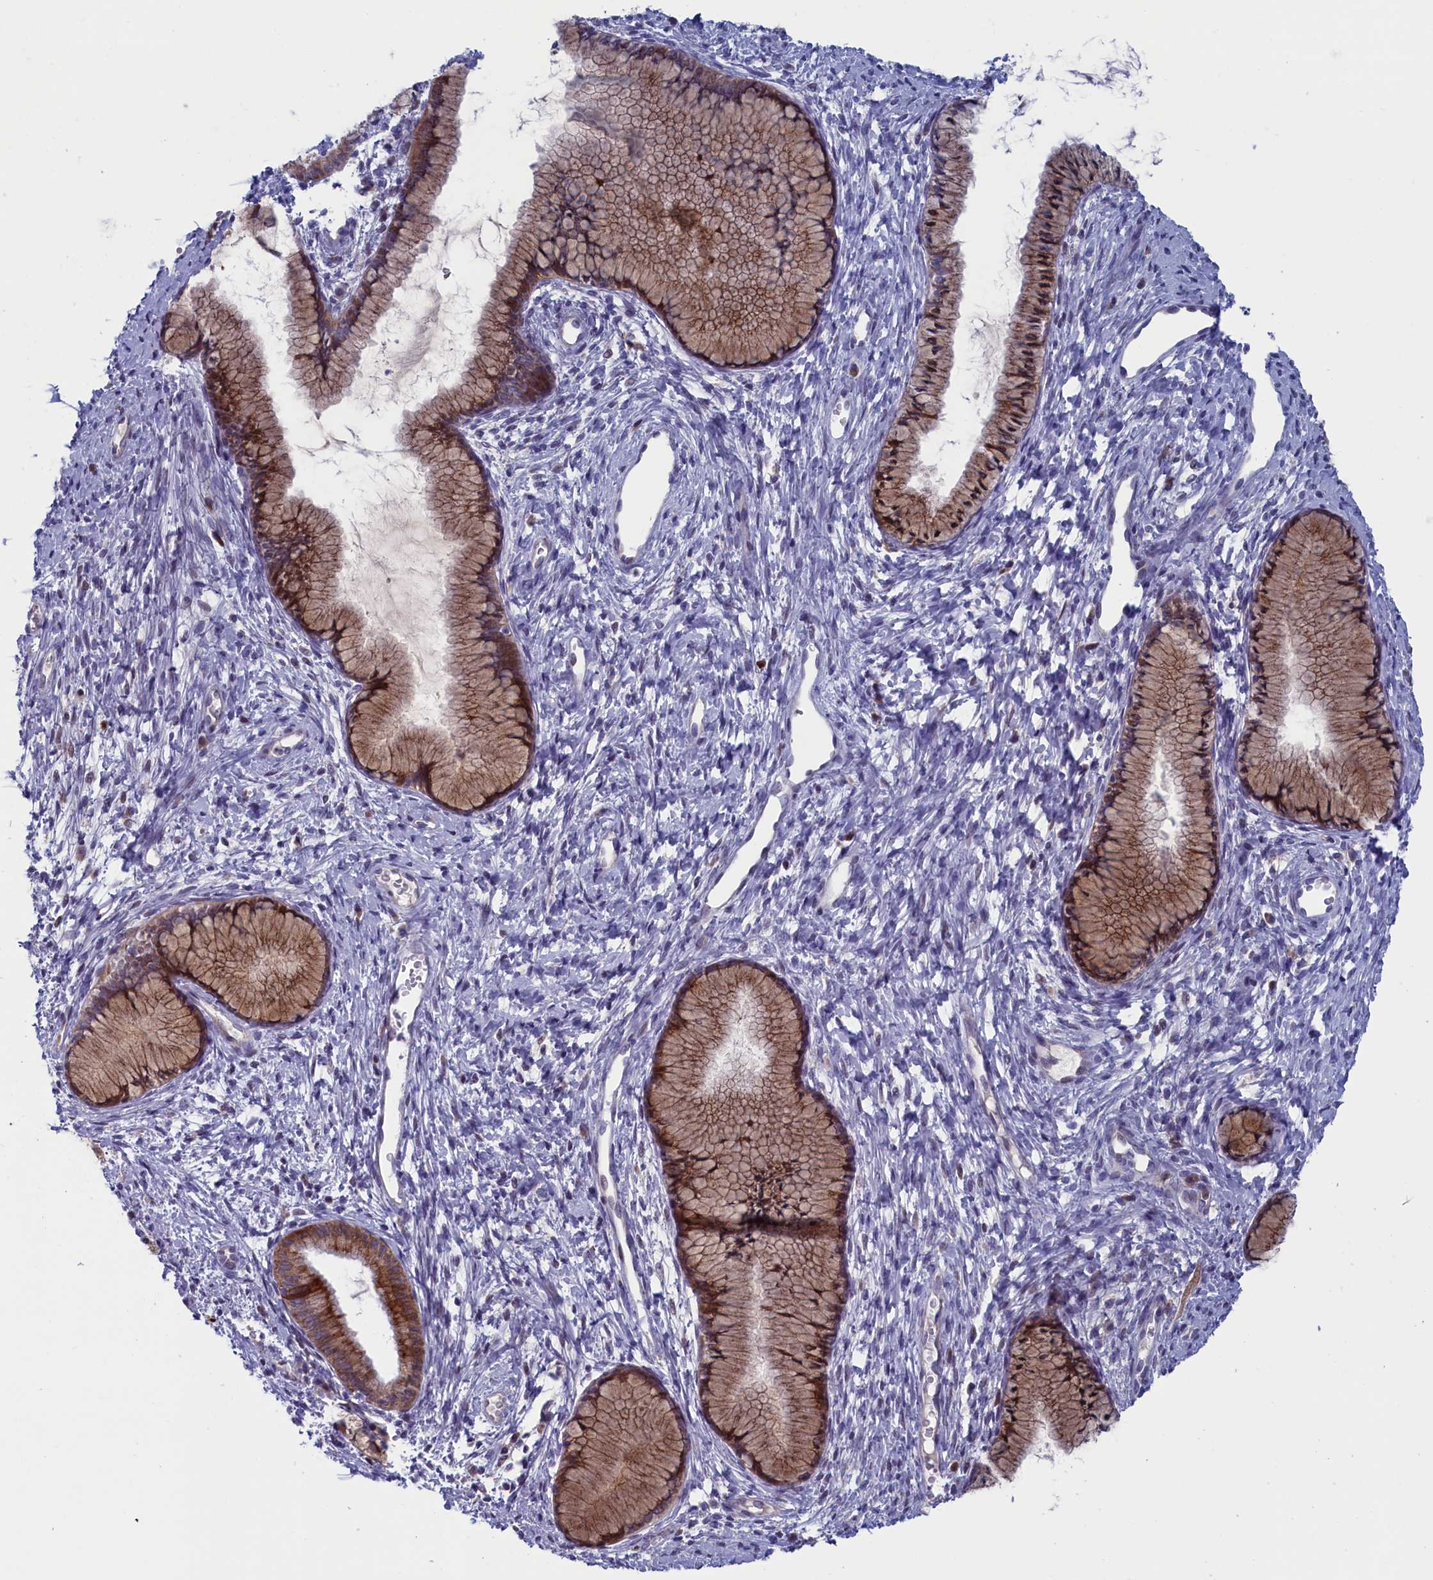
{"staining": {"intensity": "moderate", "quantity": ">75%", "location": "cytoplasmic/membranous,nuclear"}, "tissue": "cervix", "cell_type": "Glandular cells", "image_type": "normal", "snomed": [{"axis": "morphology", "description": "Normal tissue, NOS"}, {"axis": "topography", "description": "Cervix"}], "caption": "Brown immunohistochemical staining in unremarkable cervix exhibits moderate cytoplasmic/membranous,nuclear positivity in approximately >75% of glandular cells. (DAB (3,3'-diaminobenzidine) = brown stain, brightfield microscopy at high magnification).", "gene": "NIBAN3", "patient": {"sex": "female", "age": 42}}